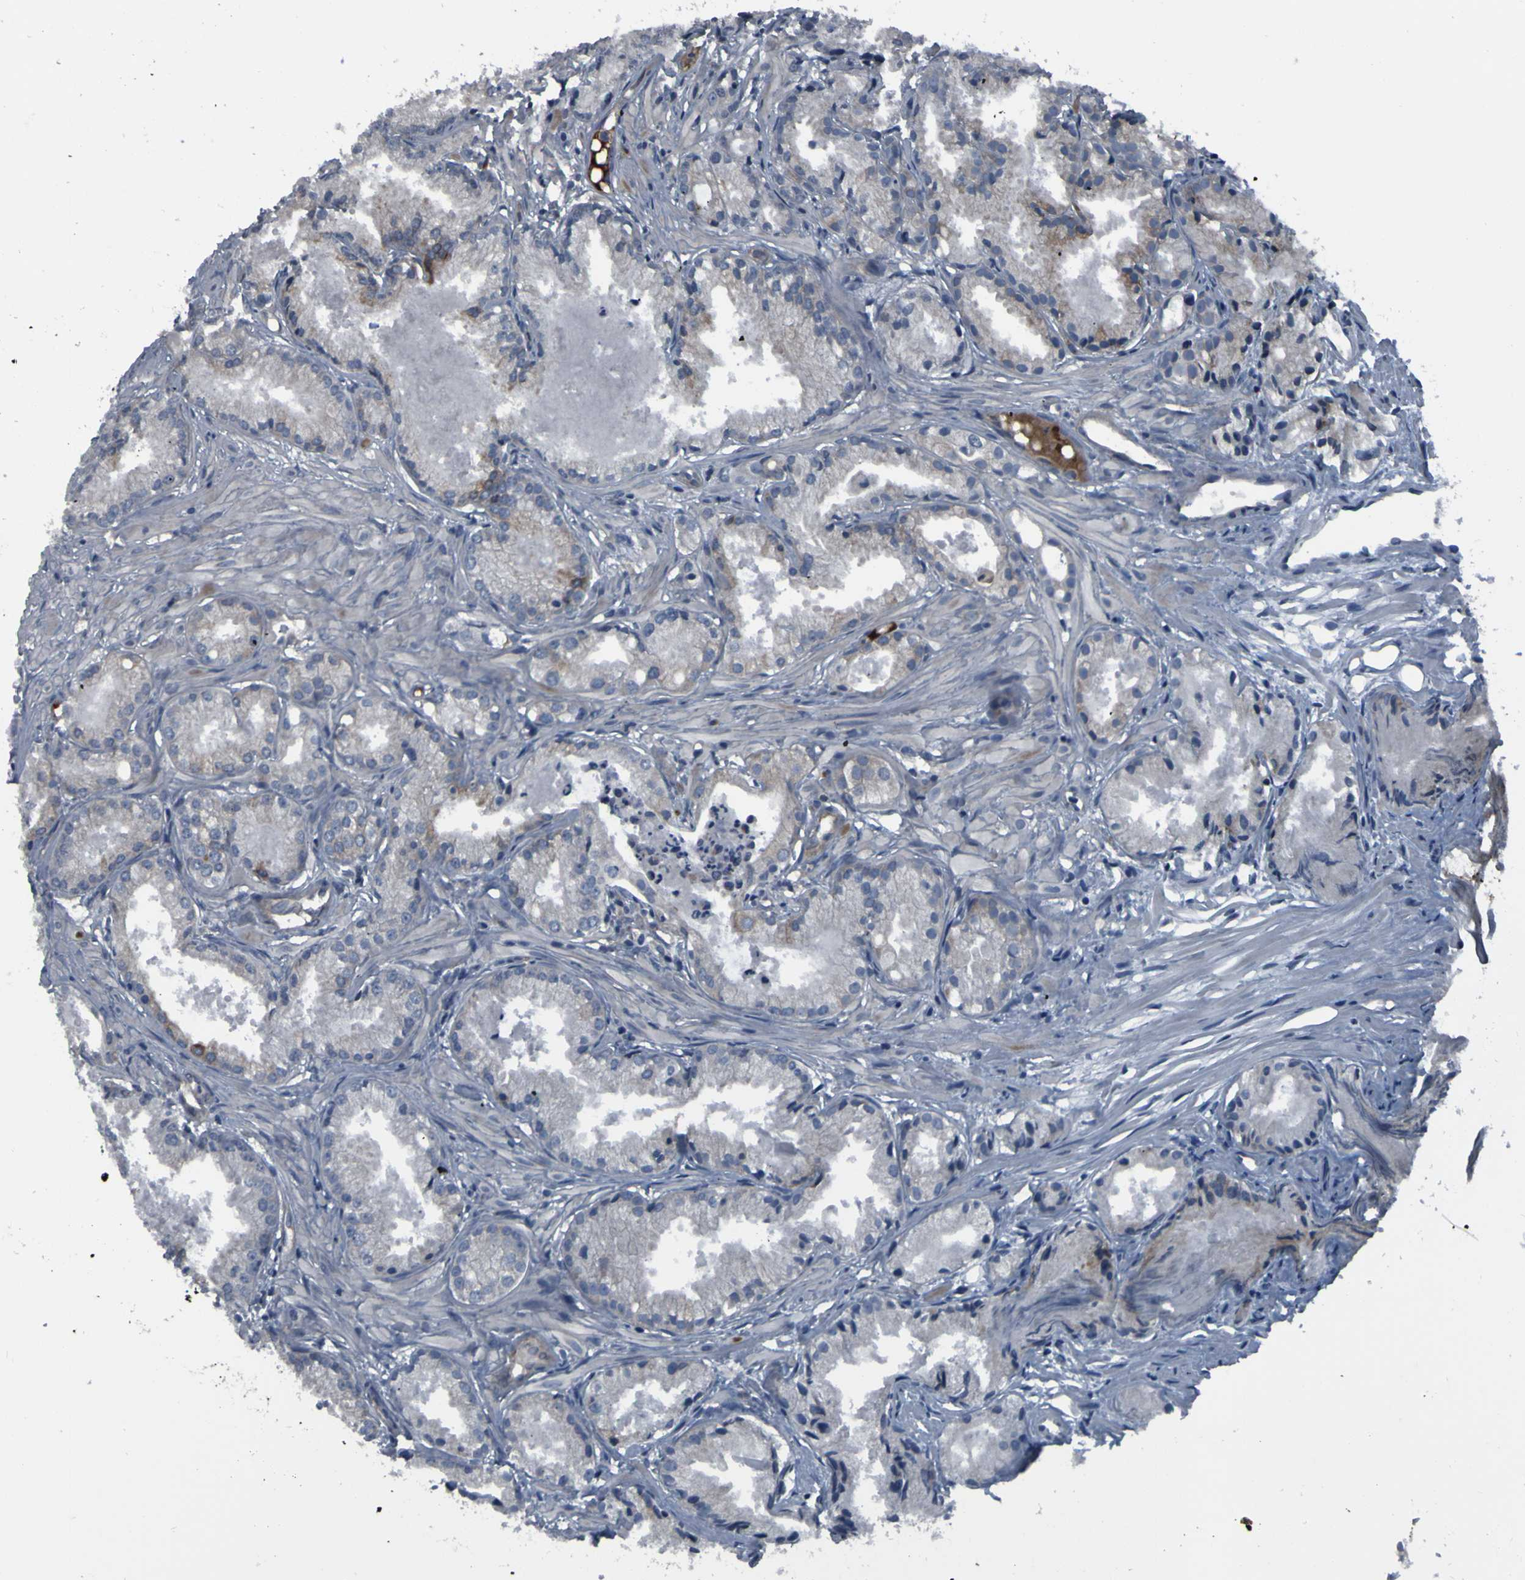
{"staining": {"intensity": "negative", "quantity": "none", "location": "none"}, "tissue": "prostate cancer", "cell_type": "Tumor cells", "image_type": "cancer", "snomed": [{"axis": "morphology", "description": "Adenocarcinoma, Low grade"}, {"axis": "topography", "description": "Prostate"}], "caption": "The immunohistochemistry histopathology image has no significant expression in tumor cells of prostate cancer tissue.", "gene": "GRAMD1A", "patient": {"sex": "male", "age": 72}}